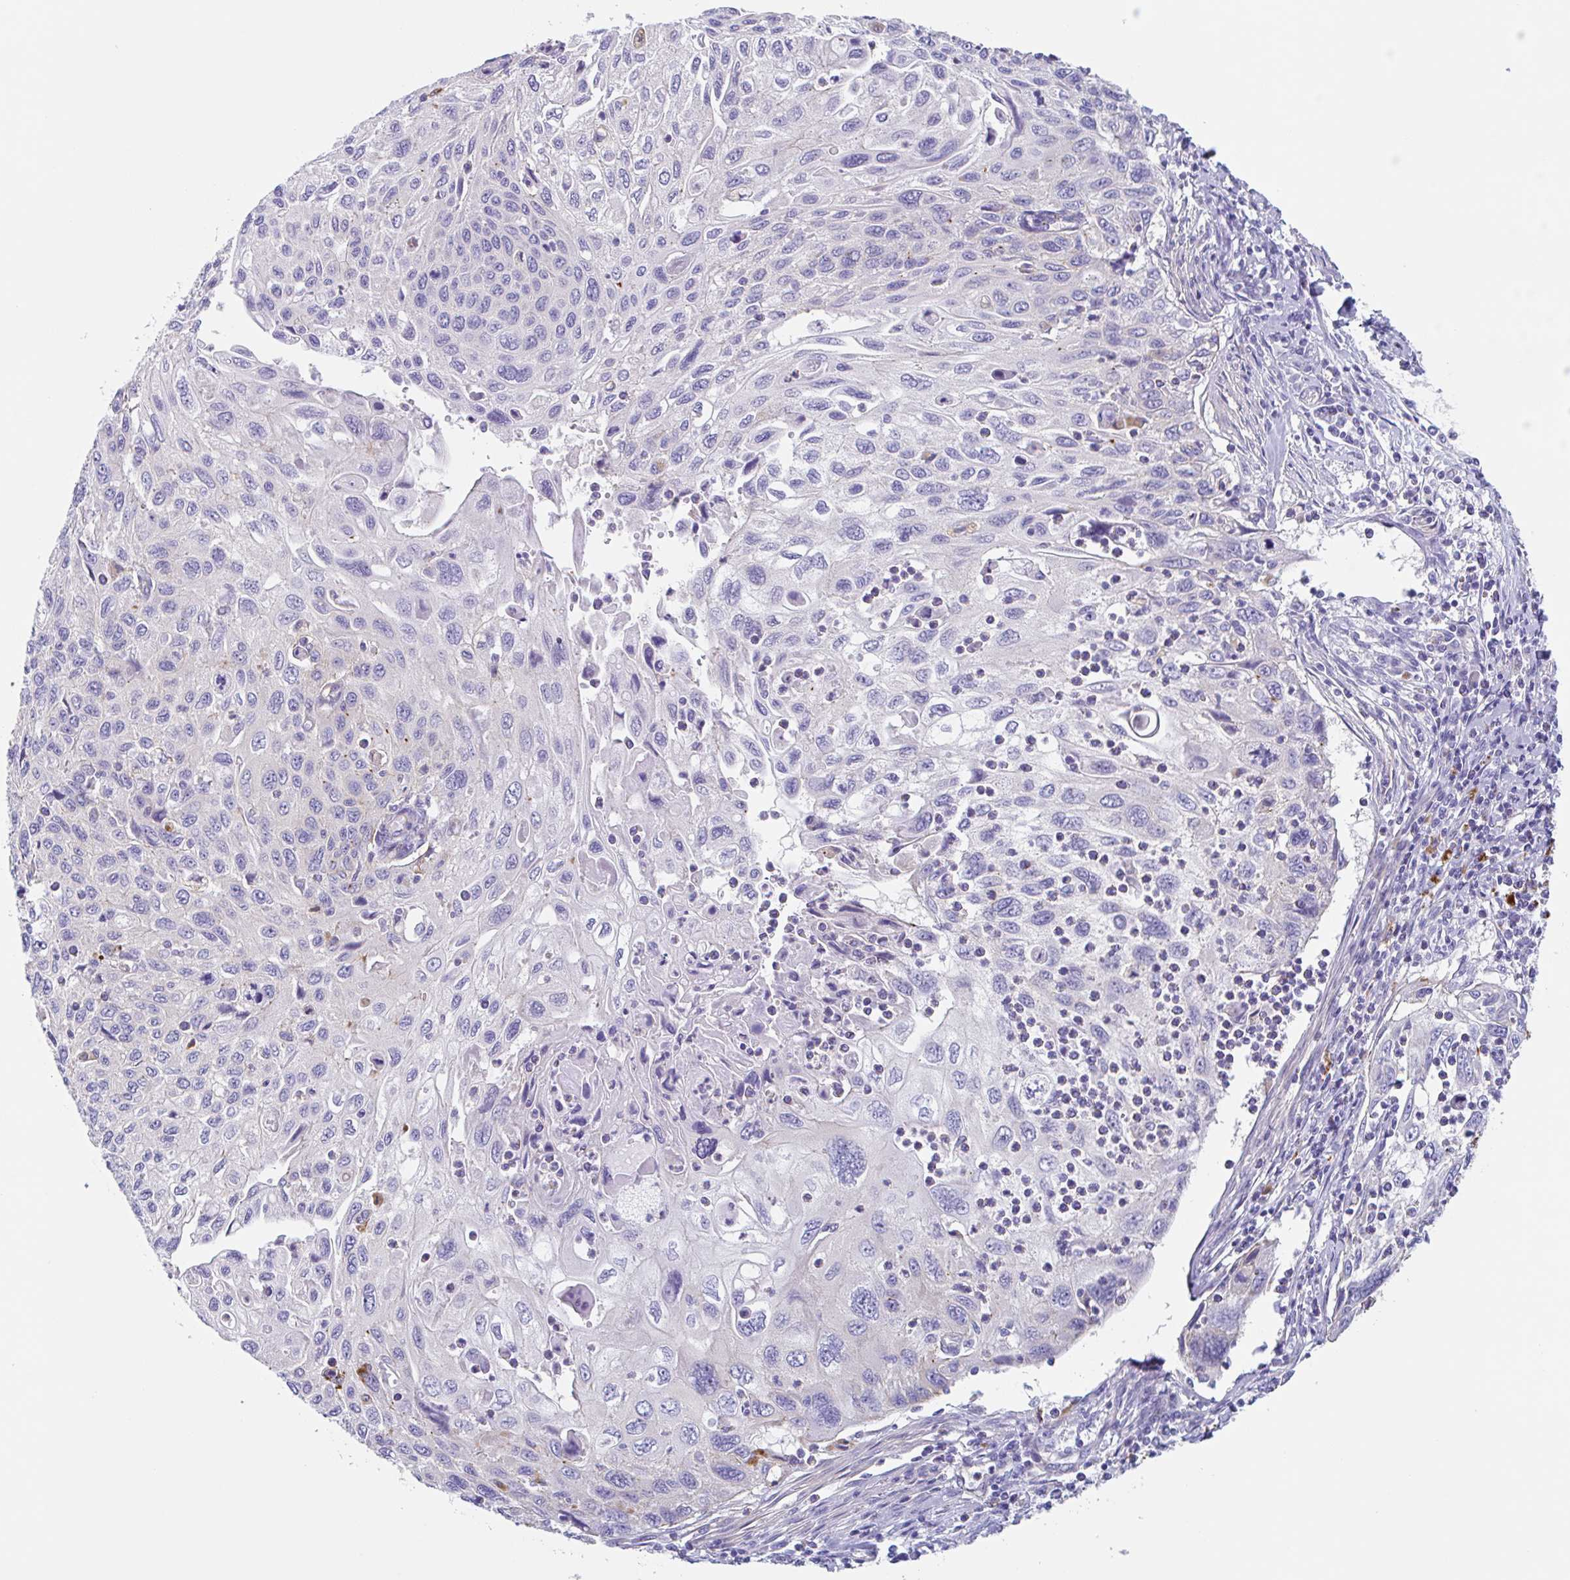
{"staining": {"intensity": "negative", "quantity": "none", "location": "none"}, "tissue": "cervical cancer", "cell_type": "Tumor cells", "image_type": "cancer", "snomed": [{"axis": "morphology", "description": "Squamous cell carcinoma, NOS"}, {"axis": "topography", "description": "Cervix"}], "caption": "Tumor cells are negative for brown protein staining in squamous cell carcinoma (cervical).", "gene": "LENG9", "patient": {"sex": "female", "age": 70}}